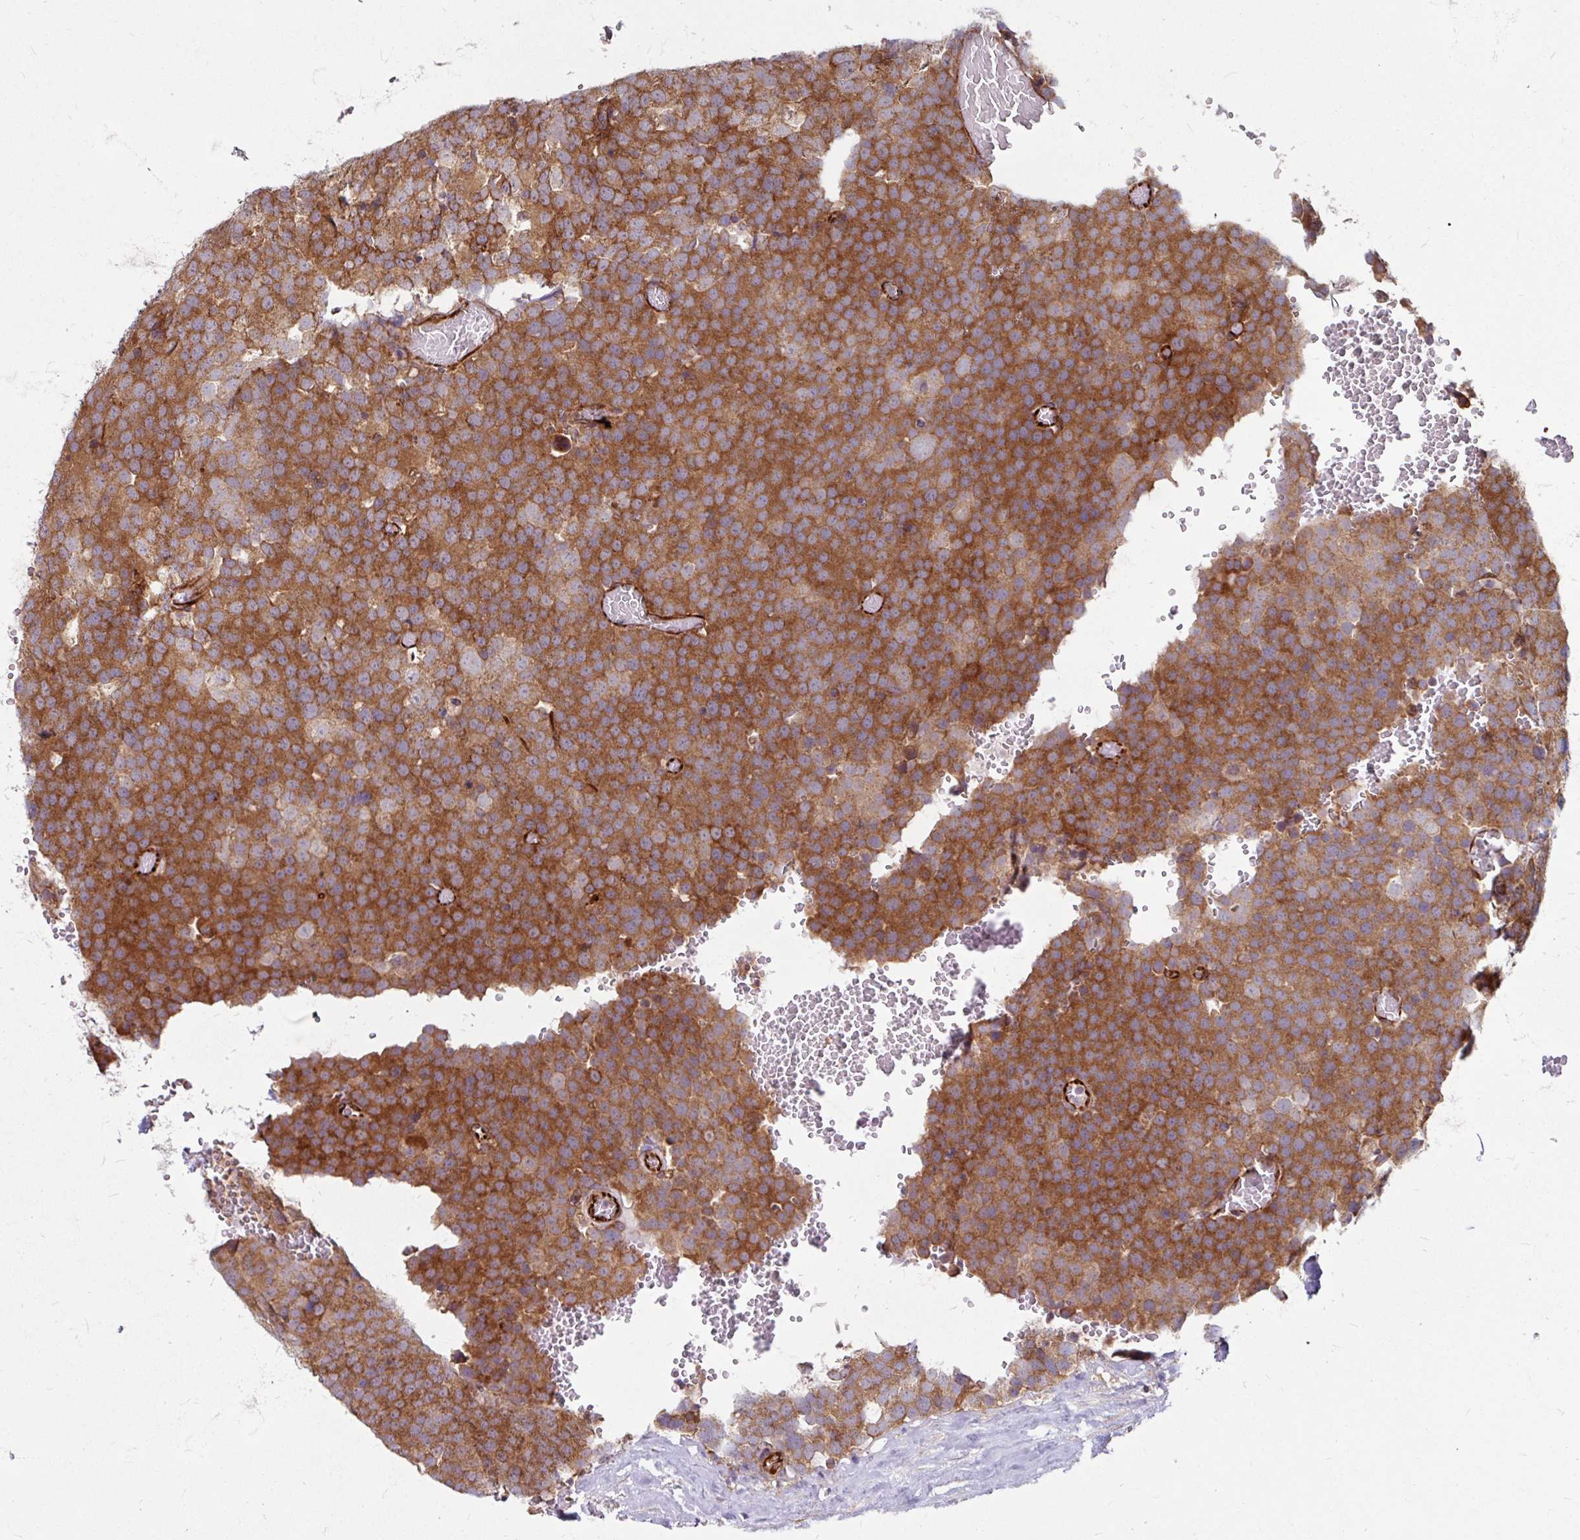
{"staining": {"intensity": "moderate", "quantity": ">75%", "location": "cytoplasmic/membranous"}, "tissue": "testis cancer", "cell_type": "Tumor cells", "image_type": "cancer", "snomed": [{"axis": "morphology", "description": "Seminoma, NOS"}, {"axis": "topography", "description": "Testis"}], "caption": "Testis seminoma tissue reveals moderate cytoplasmic/membranous expression in about >75% of tumor cells, visualized by immunohistochemistry.", "gene": "DAAM2", "patient": {"sex": "male", "age": 71}}